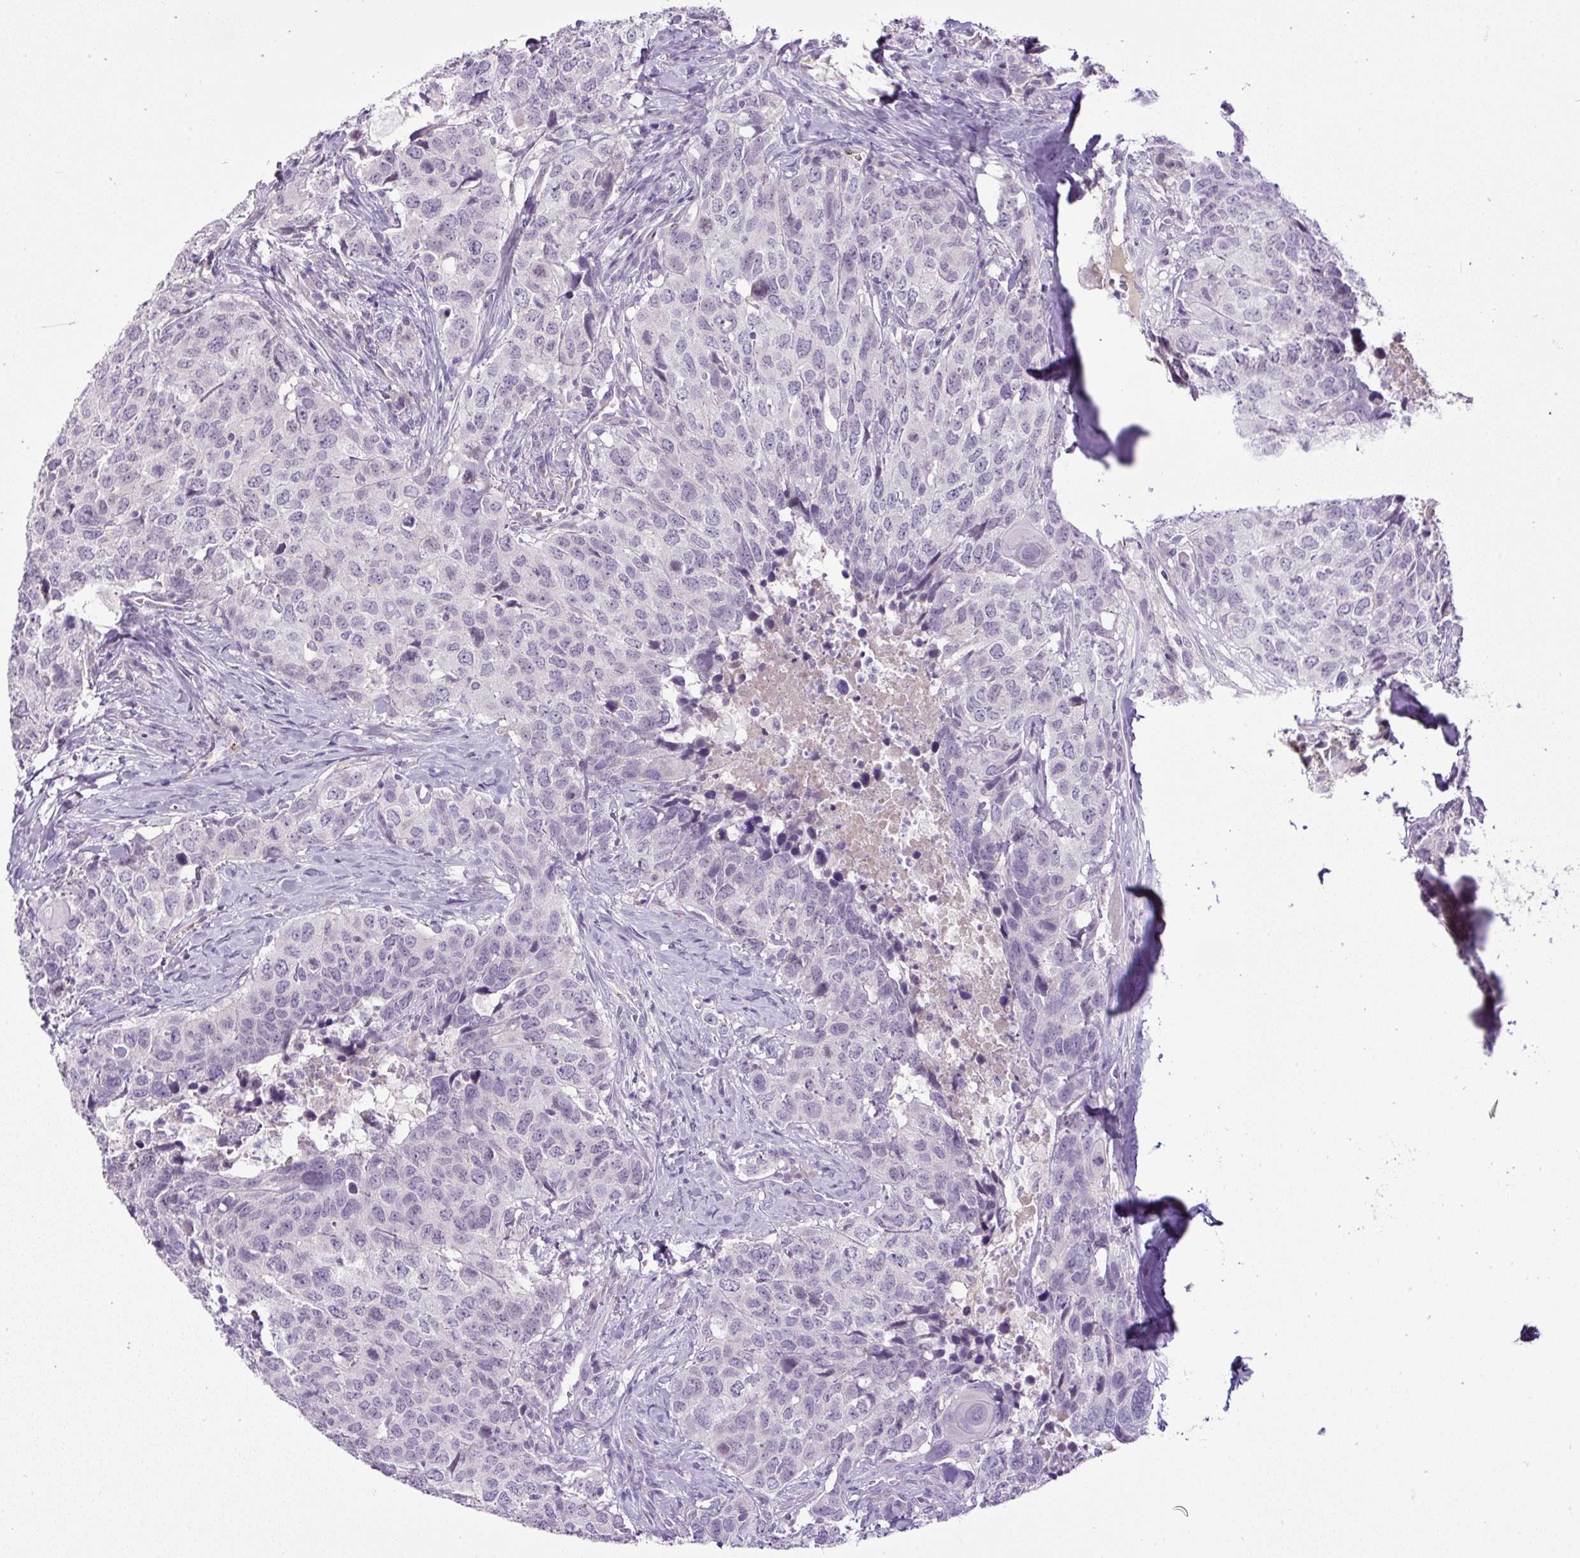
{"staining": {"intensity": "negative", "quantity": "none", "location": "none"}, "tissue": "head and neck cancer", "cell_type": "Tumor cells", "image_type": "cancer", "snomed": [{"axis": "morphology", "description": "Normal tissue, NOS"}, {"axis": "morphology", "description": "Squamous cell carcinoma, NOS"}, {"axis": "topography", "description": "Skeletal muscle"}, {"axis": "topography", "description": "Vascular tissue"}, {"axis": "topography", "description": "Peripheral nerve tissue"}, {"axis": "topography", "description": "Head-Neck"}], "caption": "IHC of head and neck squamous cell carcinoma reveals no positivity in tumor cells. The staining is performed using DAB brown chromogen with nuclei counter-stained in using hematoxylin.", "gene": "LEFTY2", "patient": {"sex": "male", "age": 66}}